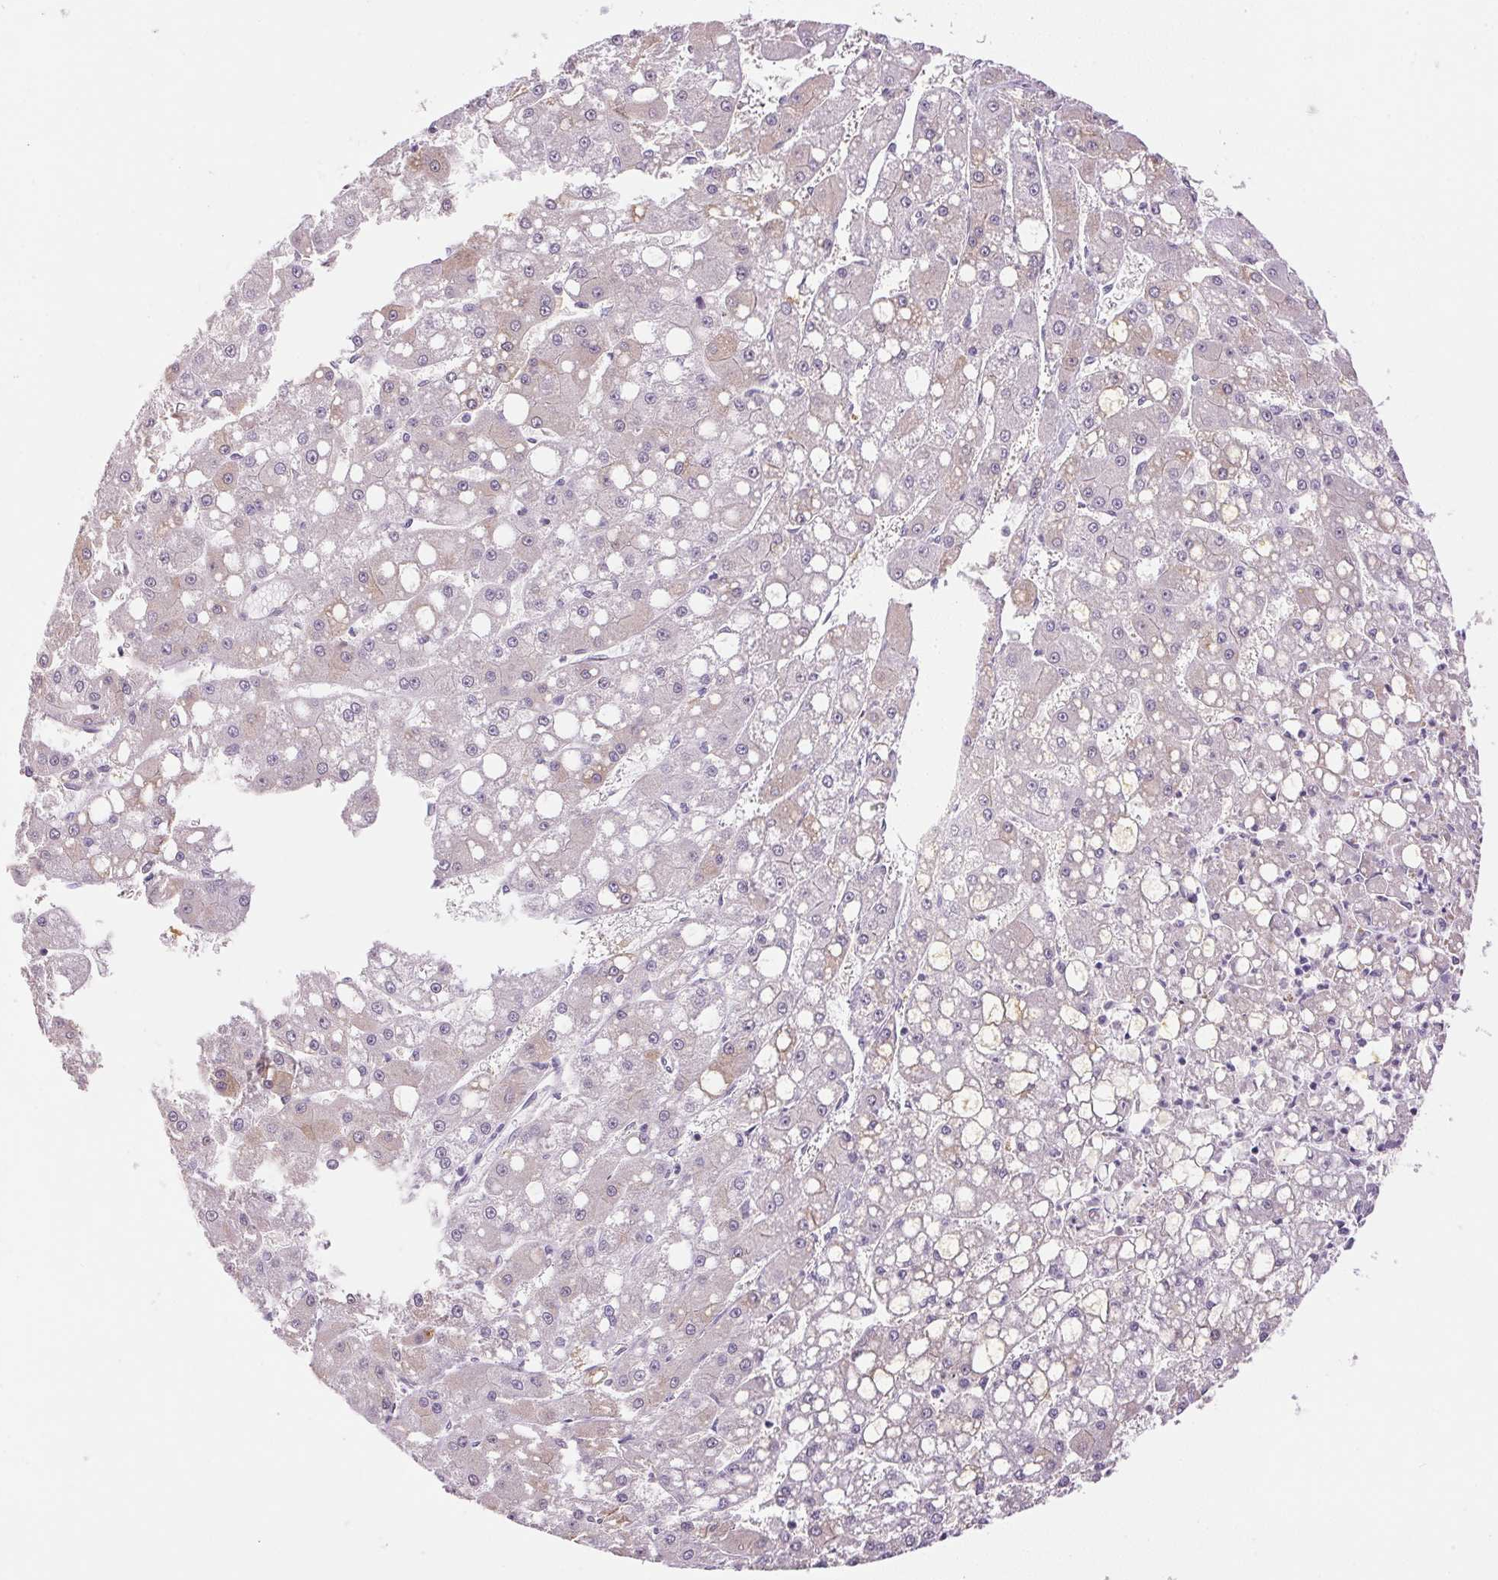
{"staining": {"intensity": "negative", "quantity": "none", "location": "none"}, "tissue": "liver cancer", "cell_type": "Tumor cells", "image_type": "cancer", "snomed": [{"axis": "morphology", "description": "Carcinoma, Hepatocellular, NOS"}, {"axis": "topography", "description": "Liver"}], "caption": "The photomicrograph demonstrates no staining of tumor cells in liver hepatocellular carcinoma.", "gene": "GYG2", "patient": {"sex": "male", "age": 67}}